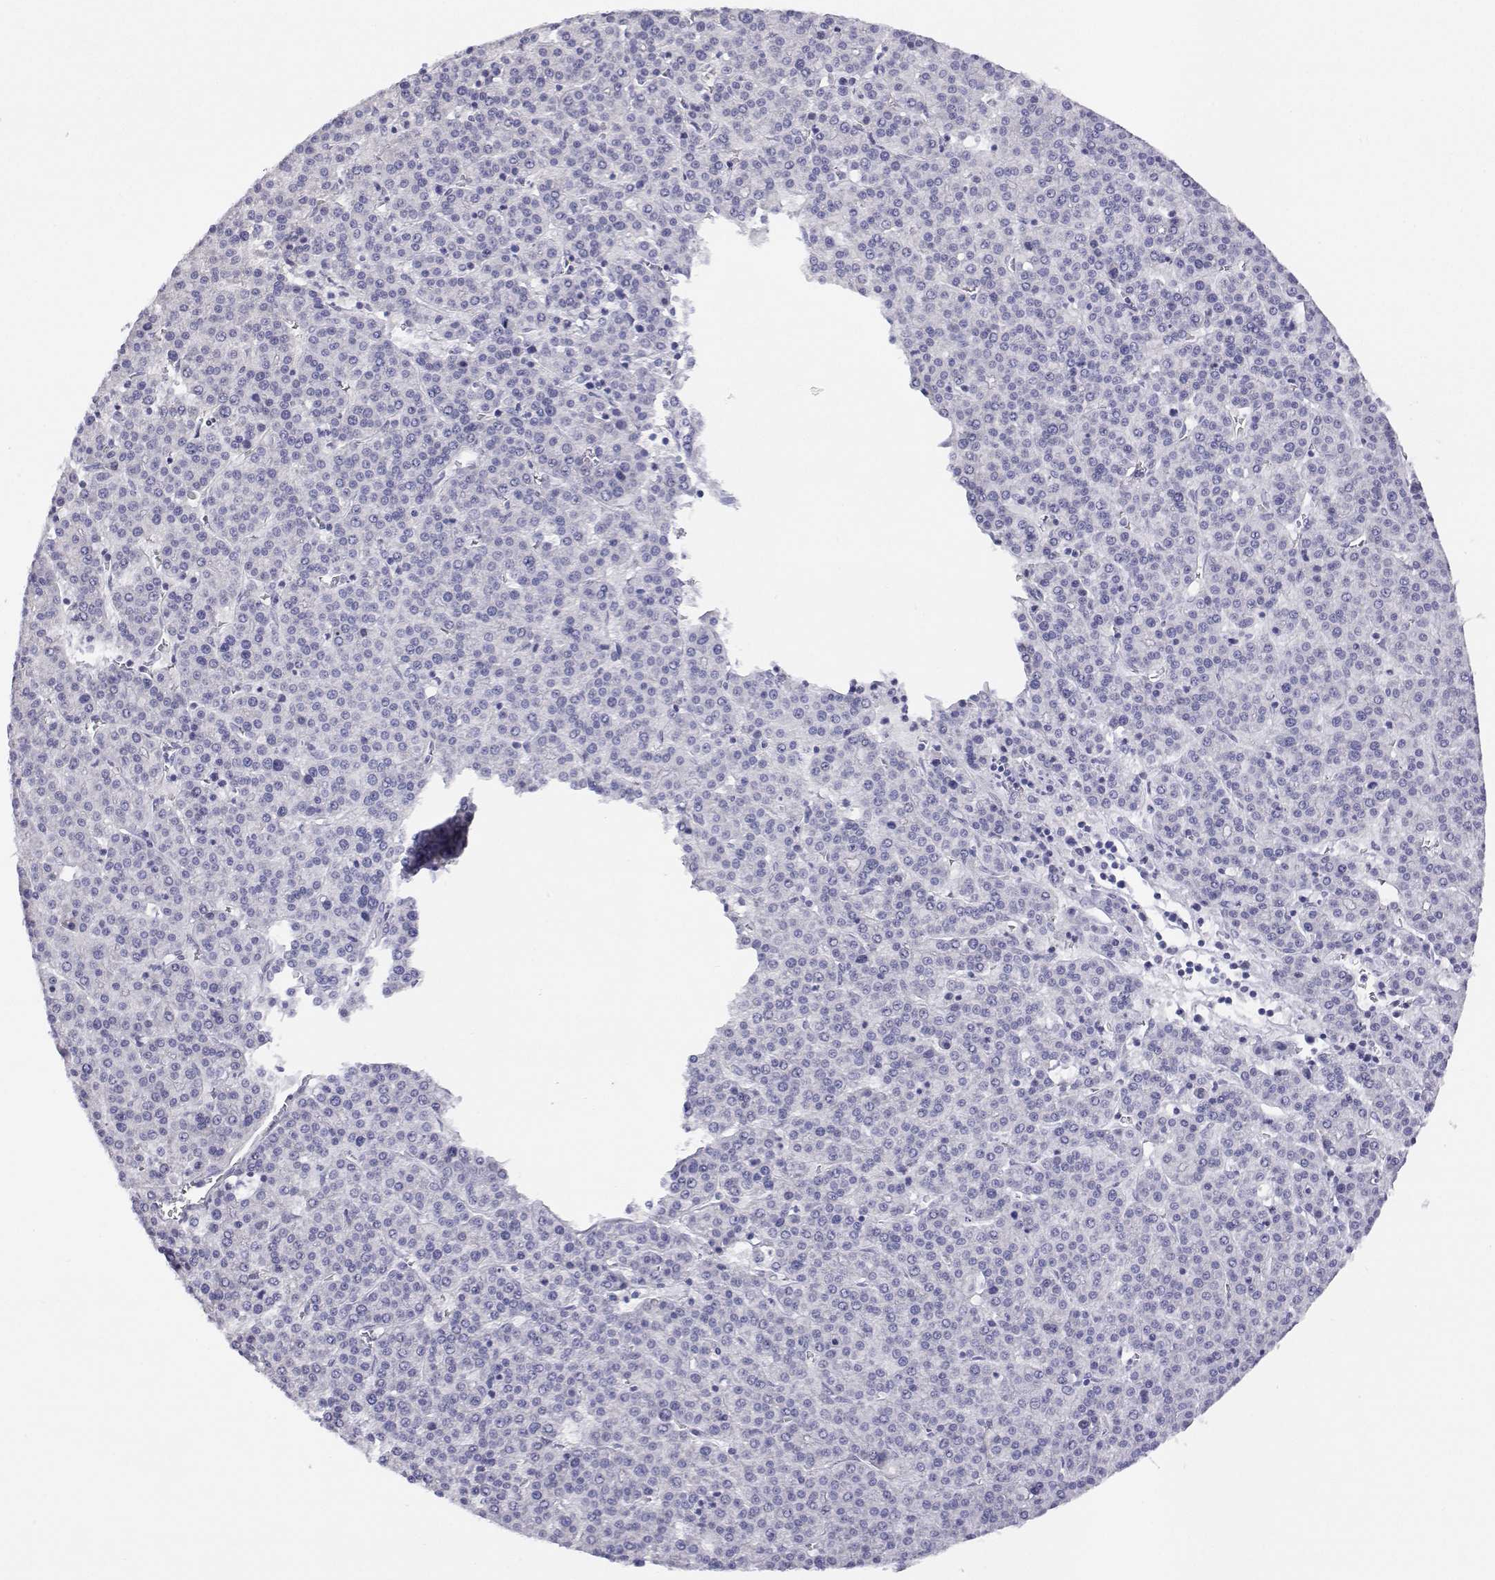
{"staining": {"intensity": "negative", "quantity": "none", "location": "none"}, "tissue": "liver cancer", "cell_type": "Tumor cells", "image_type": "cancer", "snomed": [{"axis": "morphology", "description": "Carcinoma, Hepatocellular, NOS"}, {"axis": "topography", "description": "Liver"}], "caption": "High magnification brightfield microscopy of liver cancer (hepatocellular carcinoma) stained with DAB (3,3'-diaminobenzidine) (brown) and counterstained with hematoxylin (blue): tumor cells show no significant positivity.", "gene": "ANKRD65", "patient": {"sex": "female", "age": 58}}